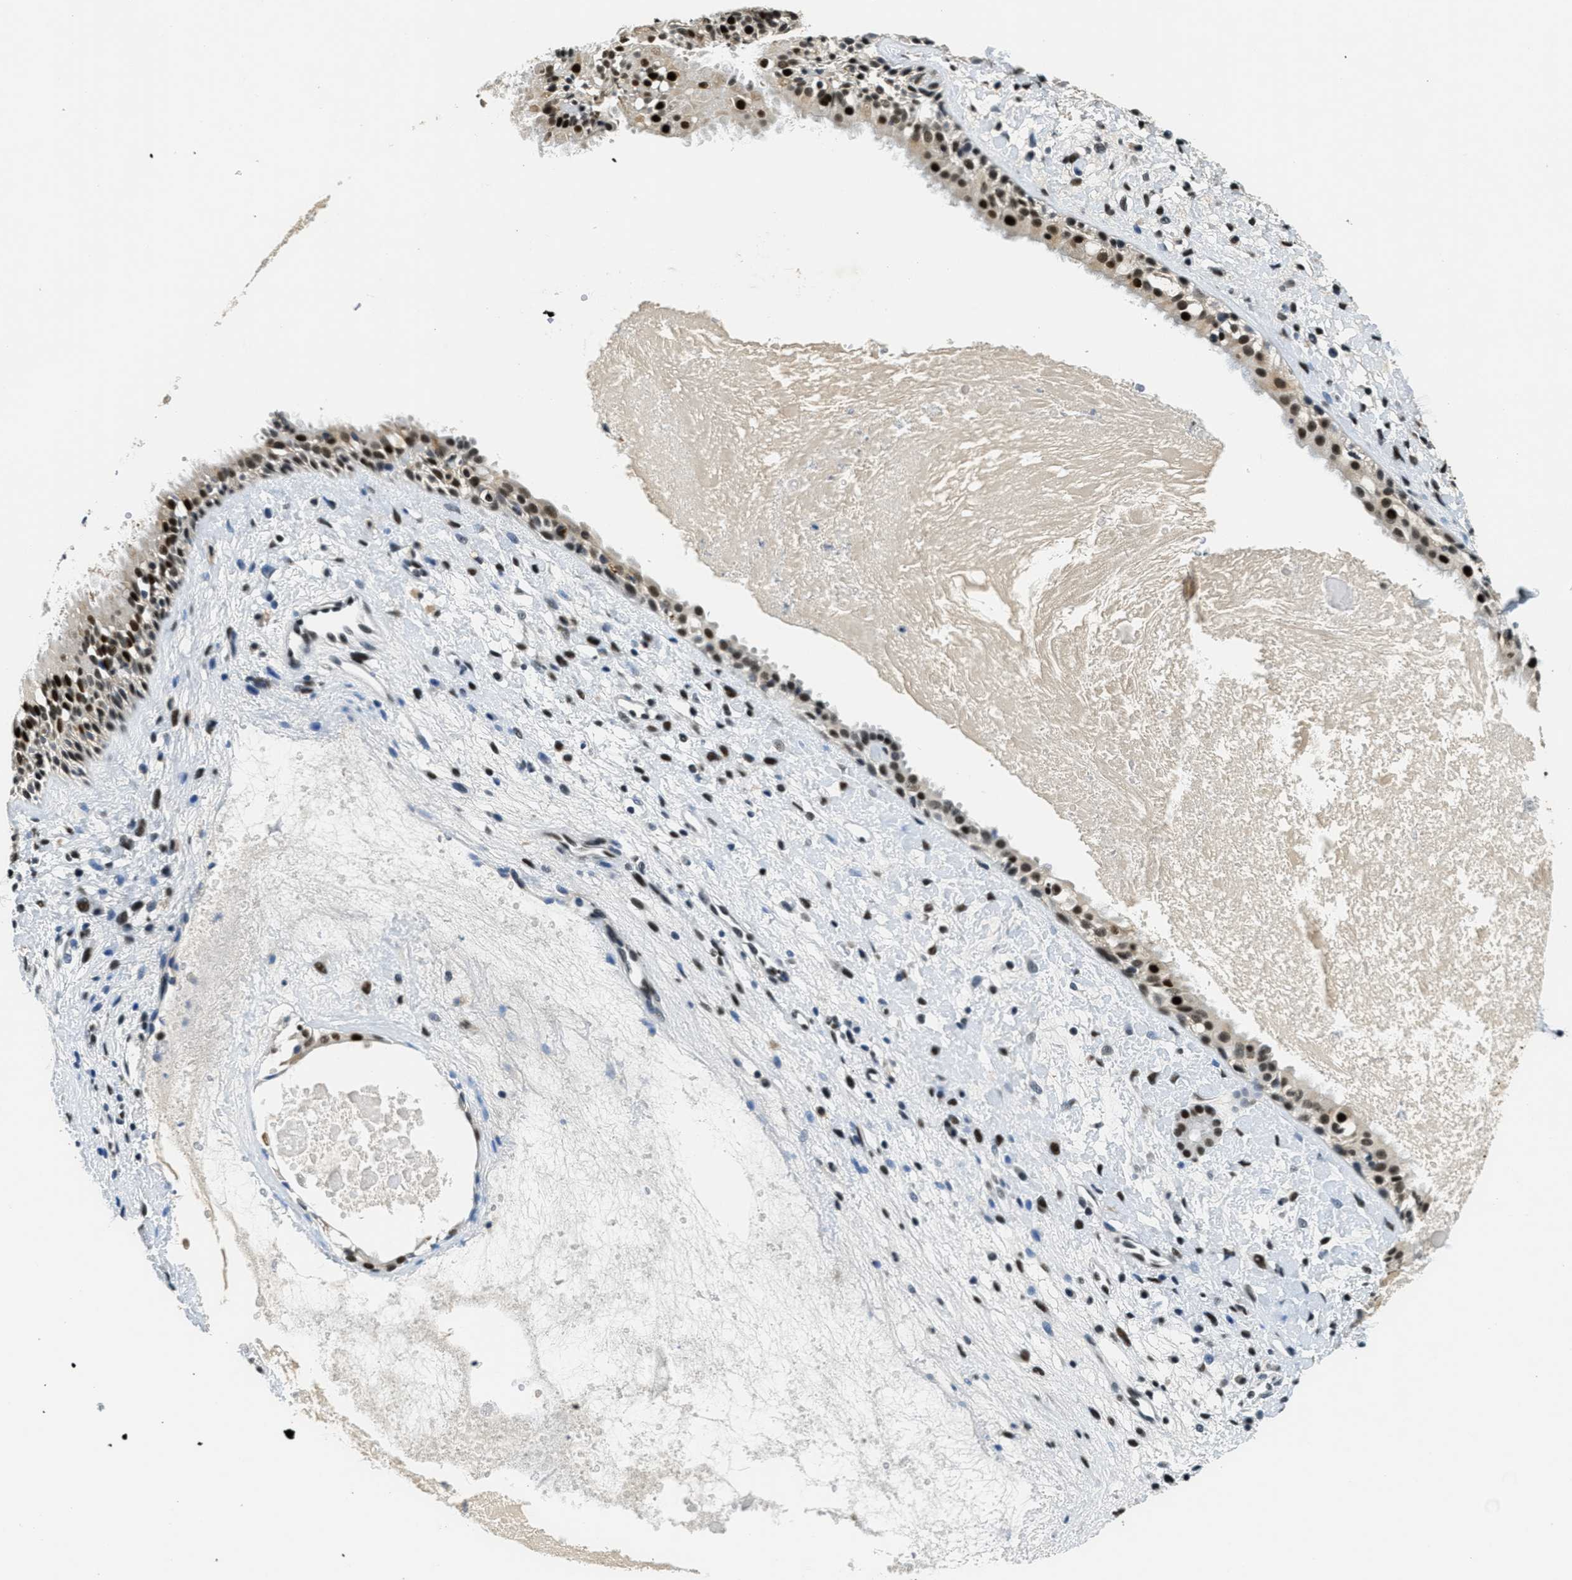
{"staining": {"intensity": "strong", "quantity": ">75%", "location": "nuclear"}, "tissue": "nasopharynx", "cell_type": "Respiratory epithelial cells", "image_type": "normal", "snomed": [{"axis": "morphology", "description": "Normal tissue, NOS"}, {"axis": "topography", "description": "Nasopharynx"}], "caption": "Immunohistochemistry (IHC) (DAB) staining of unremarkable human nasopharynx reveals strong nuclear protein positivity in about >75% of respiratory epithelial cells. (Stains: DAB in brown, nuclei in blue, Microscopy: brightfield microscopy at high magnification).", "gene": "SSB", "patient": {"sex": "male", "age": 22}}